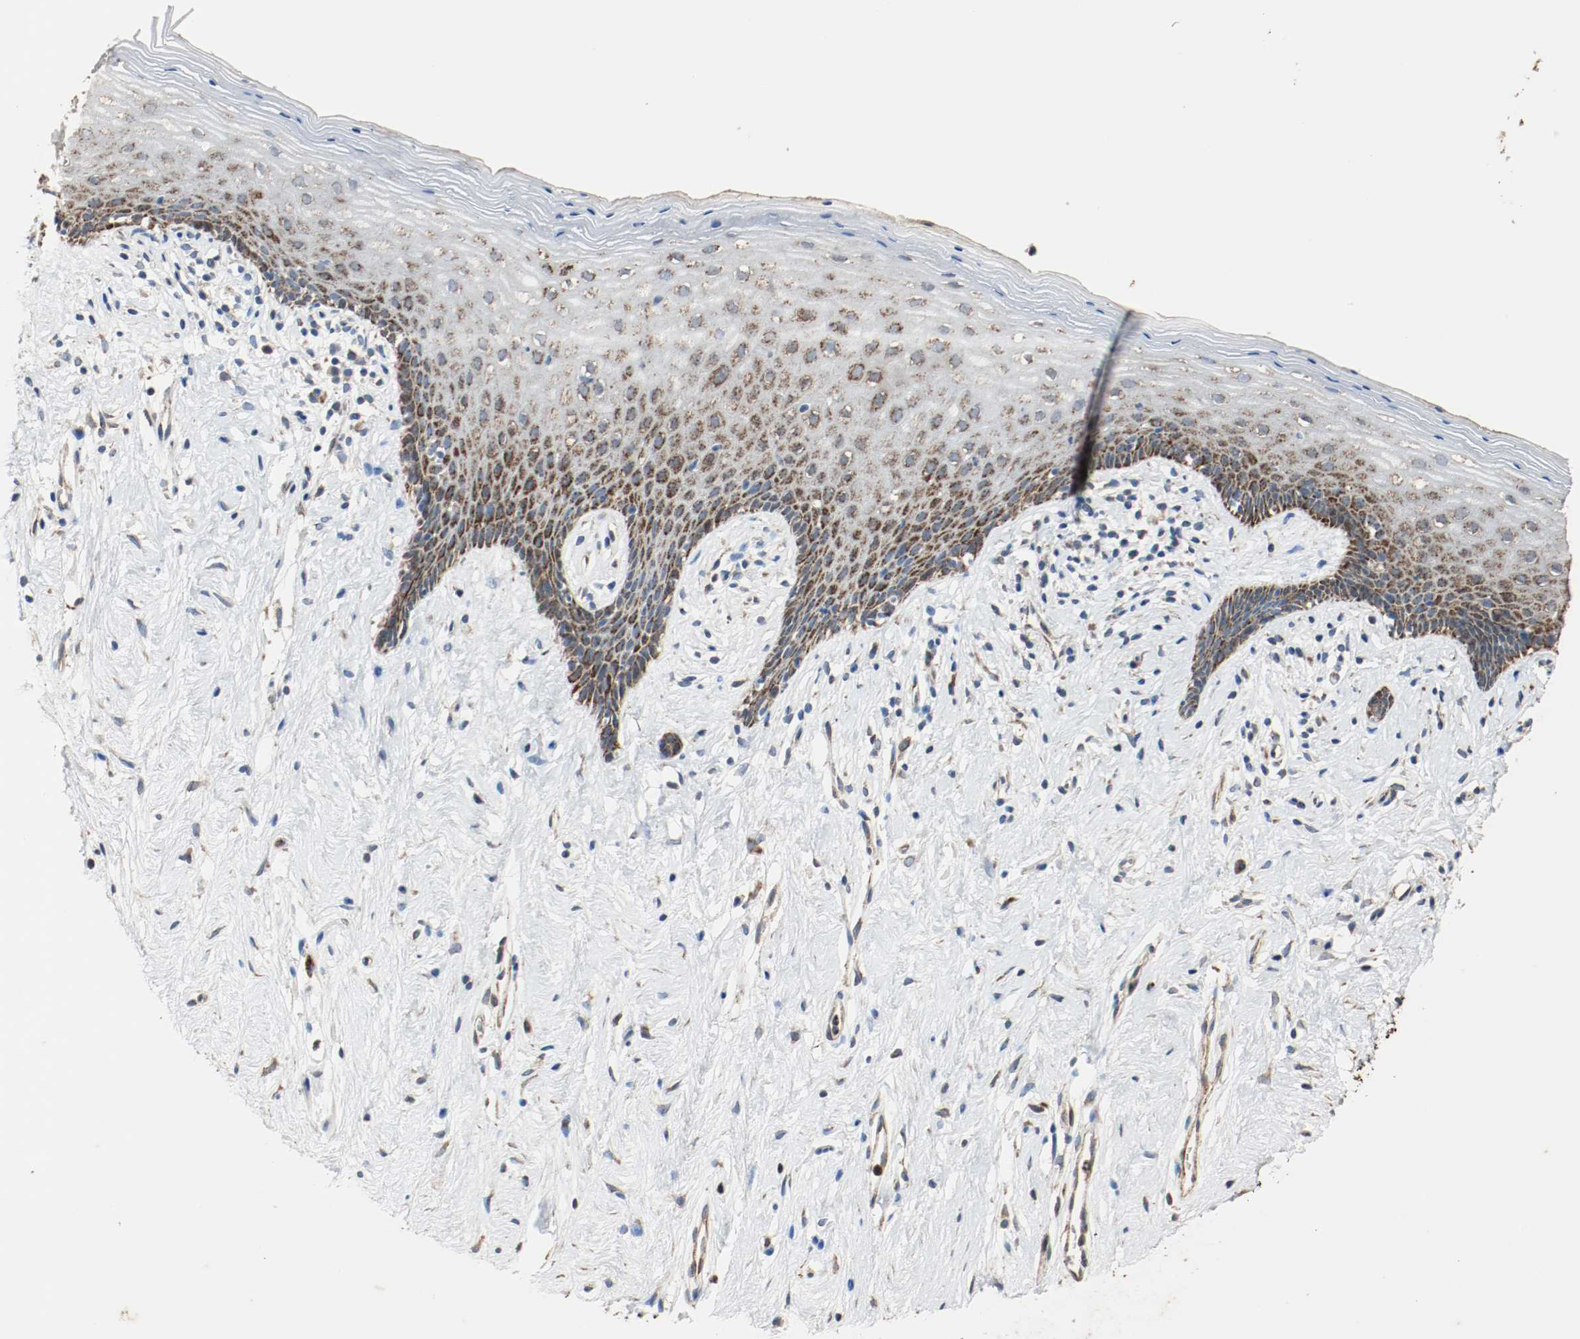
{"staining": {"intensity": "strong", "quantity": "25%-75%", "location": "cytoplasmic/membranous"}, "tissue": "vagina", "cell_type": "Squamous epithelial cells", "image_type": "normal", "snomed": [{"axis": "morphology", "description": "Normal tissue, NOS"}, {"axis": "topography", "description": "Vagina"}], "caption": "Protein analysis of normal vagina exhibits strong cytoplasmic/membranous staining in approximately 25%-75% of squamous epithelial cells. The protein of interest is shown in brown color, while the nuclei are stained blue.", "gene": "ALDH4A1", "patient": {"sex": "female", "age": 44}}